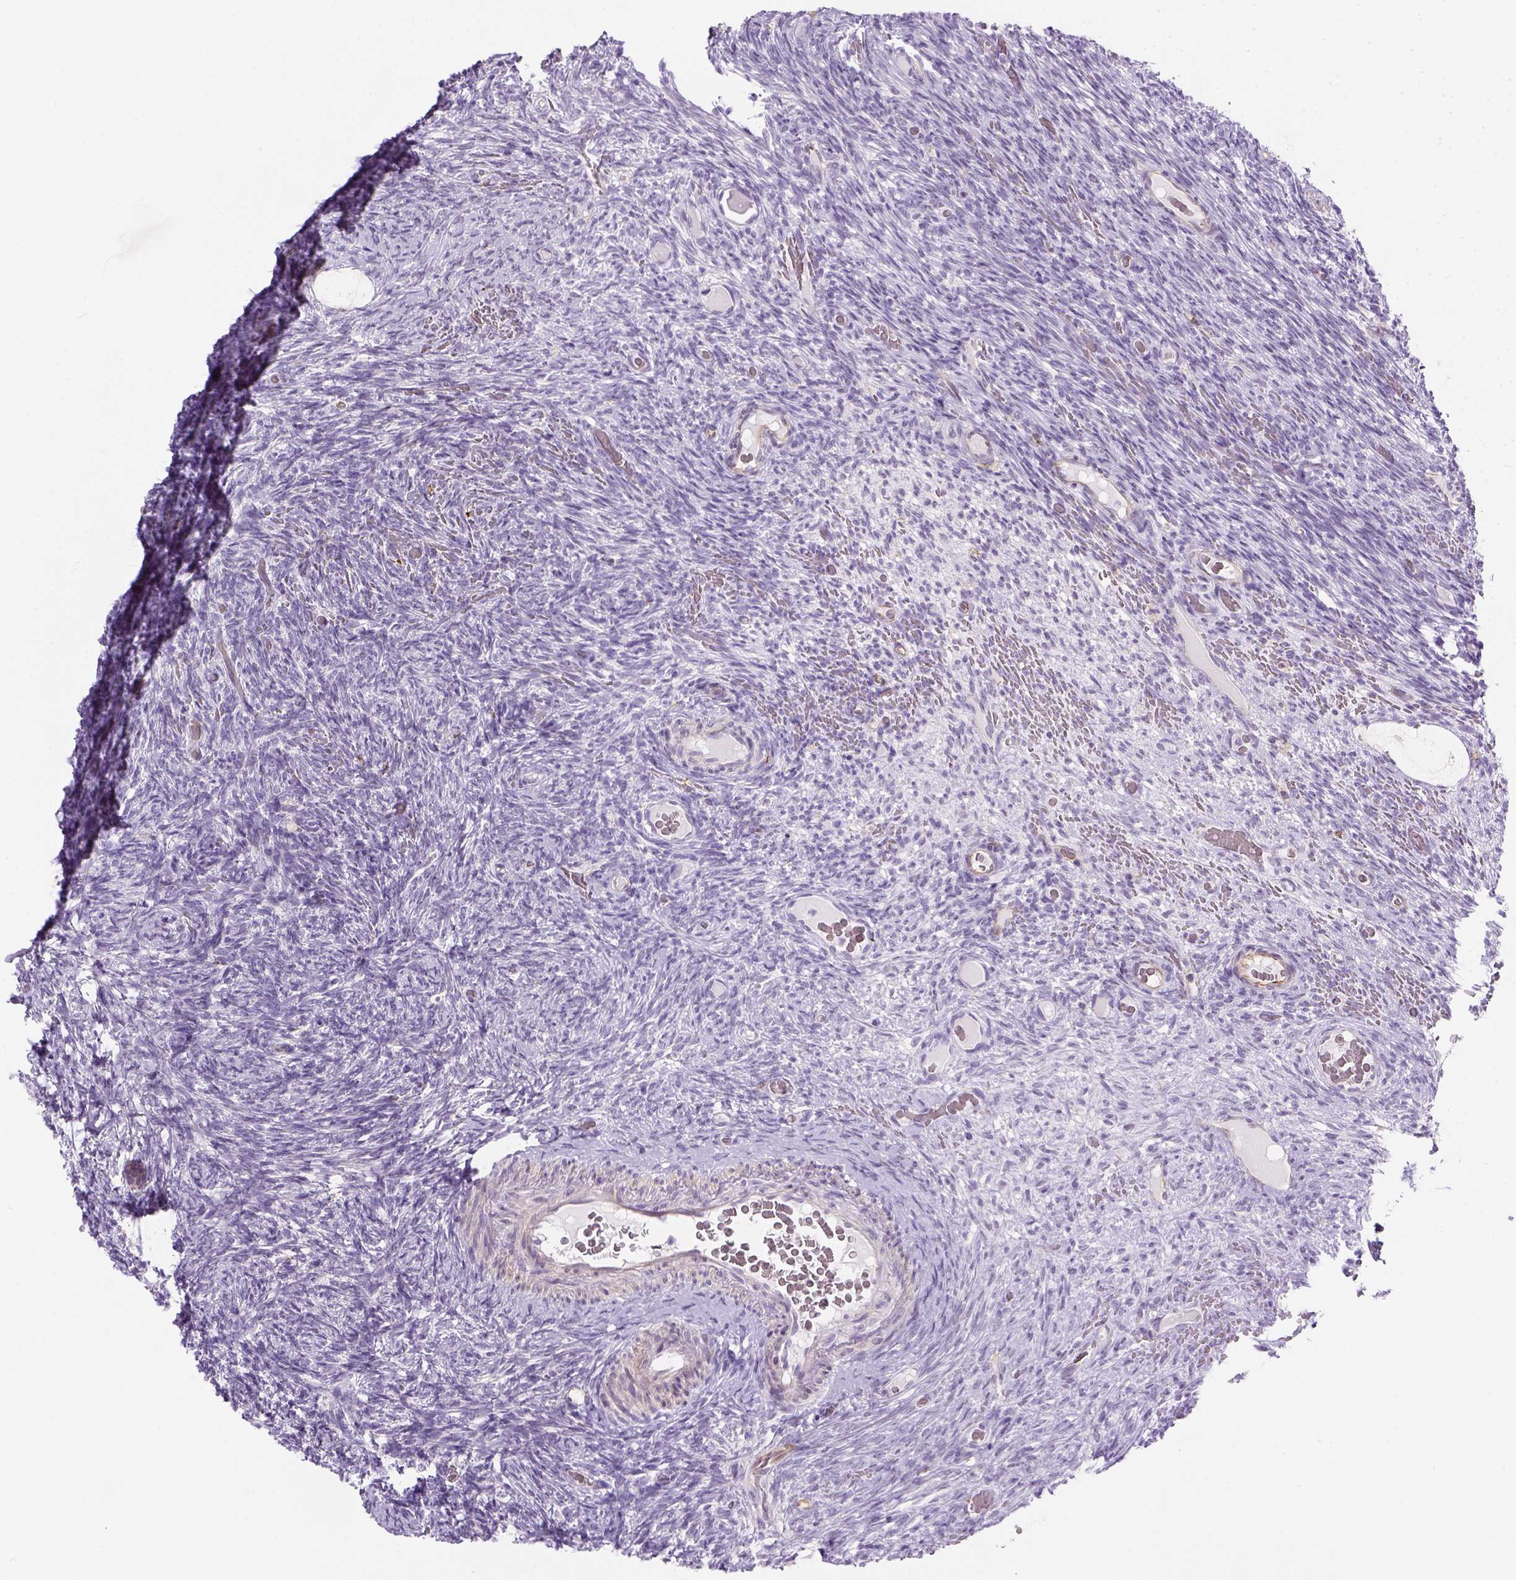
{"staining": {"intensity": "negative", "quantity": "none", "location": "none"}, "tissue": "ovary", "cell_type": "Follicle cells", "image_type": "normal", "snomed": [{"axis": "morphology", "description": "Normal tissue, NOS"}, {"axis": "topography", "description": "Ovary"}], "caption": "The immunohistochemistry image has no significant staining in follicle cells of ovary.", "gene": "CACNB1", "patient": {"sex": "female", "age": 34}}